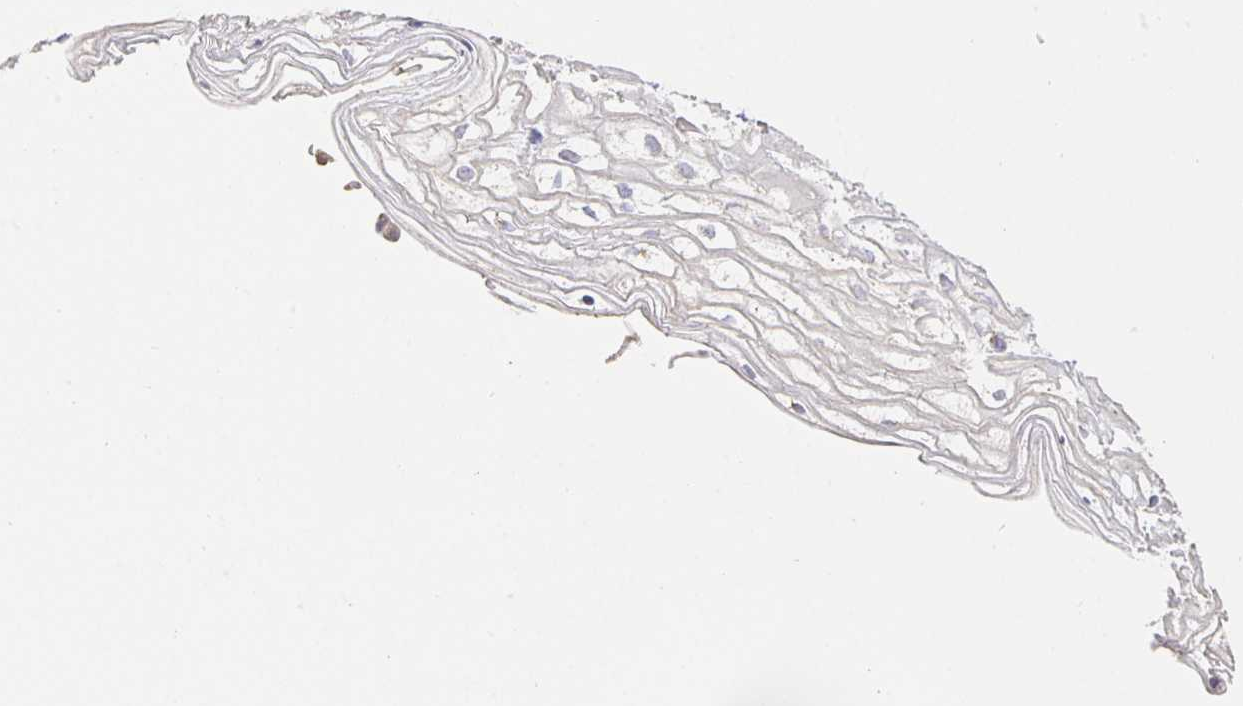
{"staining": {"intensity": "weak", "quantity": "25%-75%", "location": "cytoplasmic/membranous"}, "tissue": "cervix", "cell_type": "Glandular cells", "image_type": "normal", "snomed": [{"axis": "morphology", "description": "Normal tissue, NOS"}, {"axis": "topography", "description": "Cervix"}], "caption": "Cervix stained for a protein reveals weak cytoplasmic/membranous positivity in glandular cells.", "gene": "FLRT3", "patient": {"sex": "female", "age": 36}}